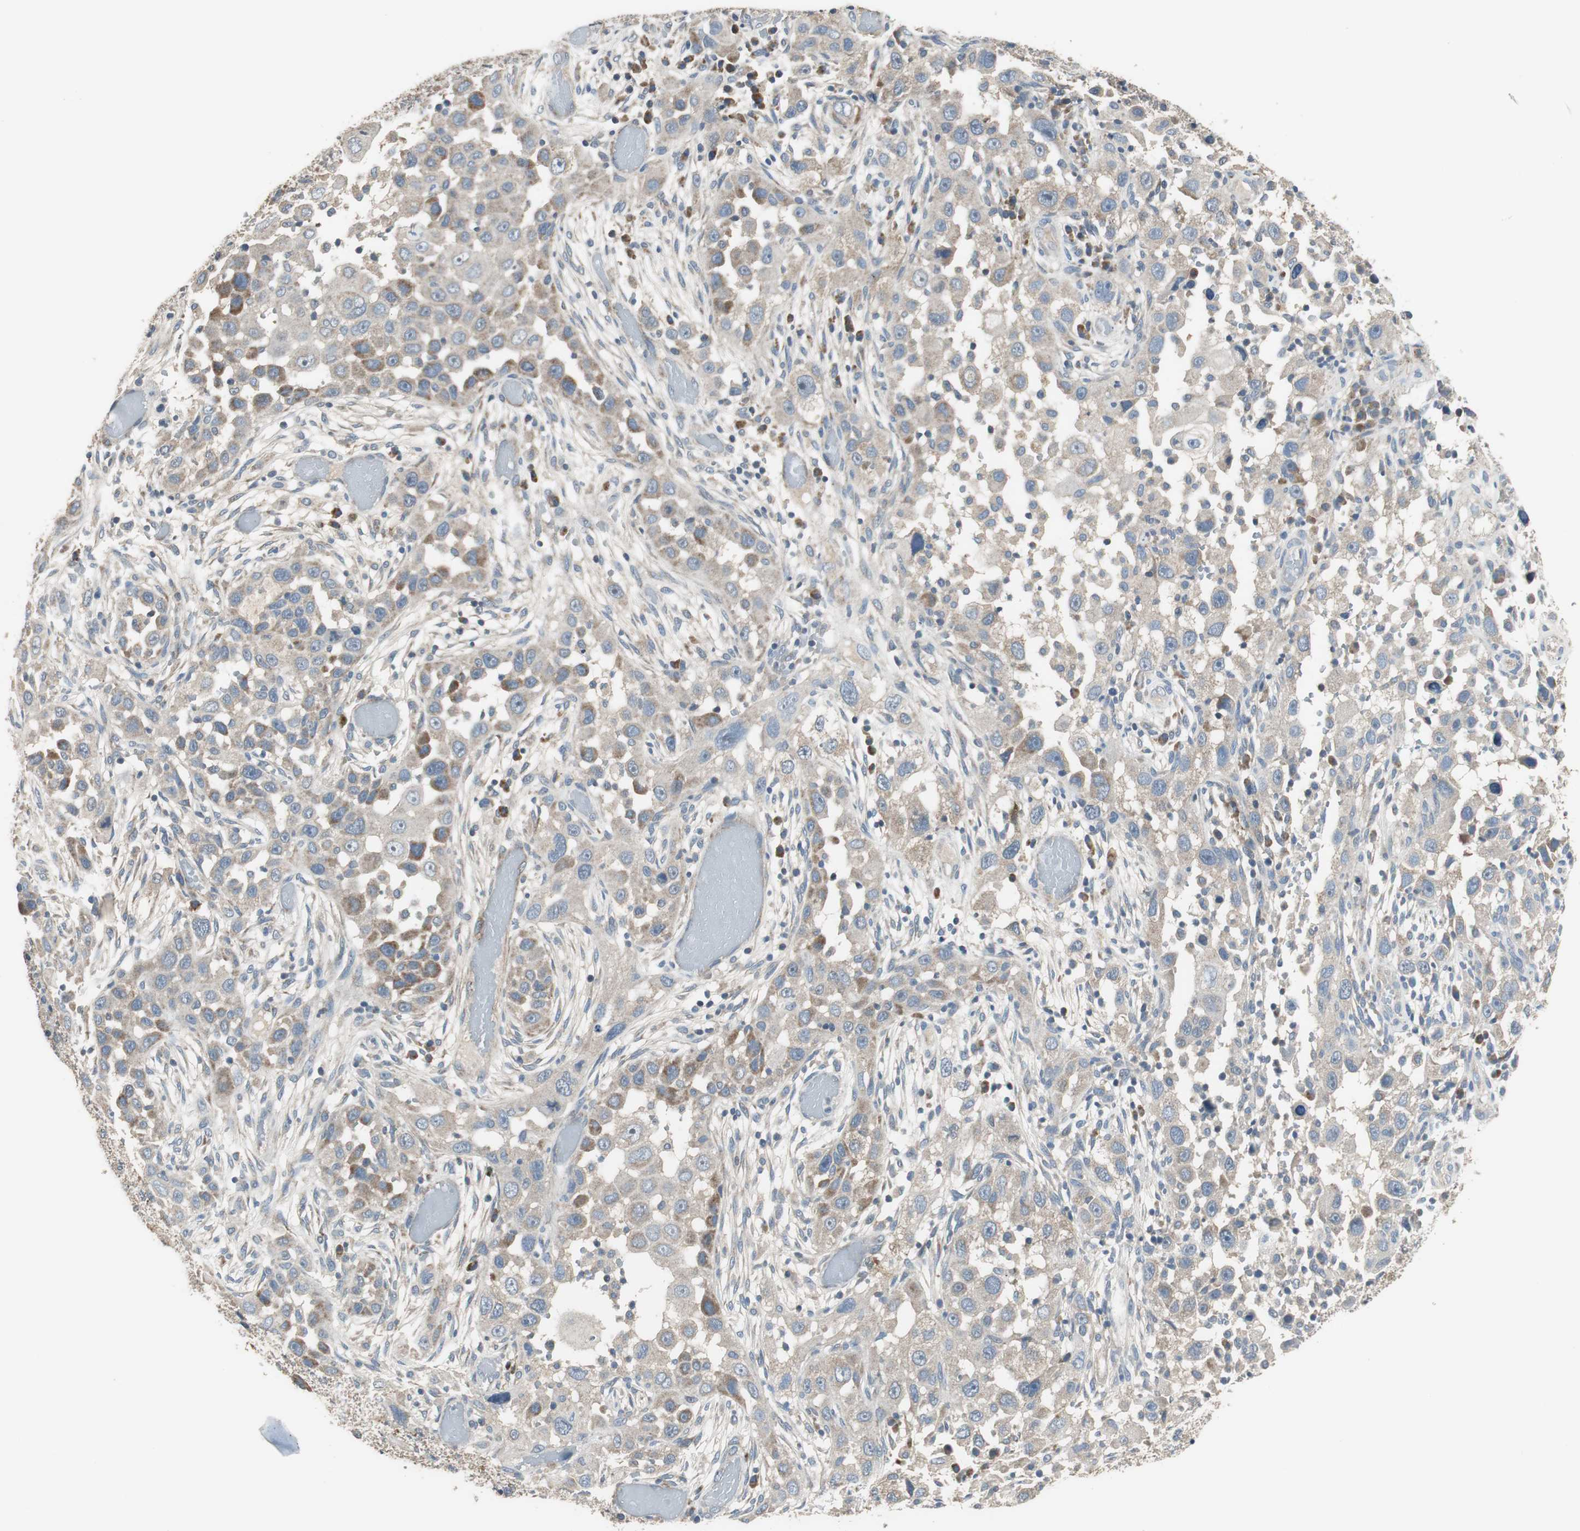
{"staining": {"intensity": "weak", "quantity": ">75%", "location": "cytoplasmic/membranous"}, "tissue": "head and neck cancer", "cell_type": "Tumor cells", "image_type": "cancer", "snomed": [{"axis": "morphology", "description": "Carcinoma, NOS"}, {"axis": "topography", "description": "Head-Neck"}], "caption": "Head and neck carcinoma stained for a protein (brown) shows weak cytoplasmic/membranous positive staining in approximately >75% of tumor cells.", "gene": "MSTO1", "patient": {"sex": "male", "age": 87}}